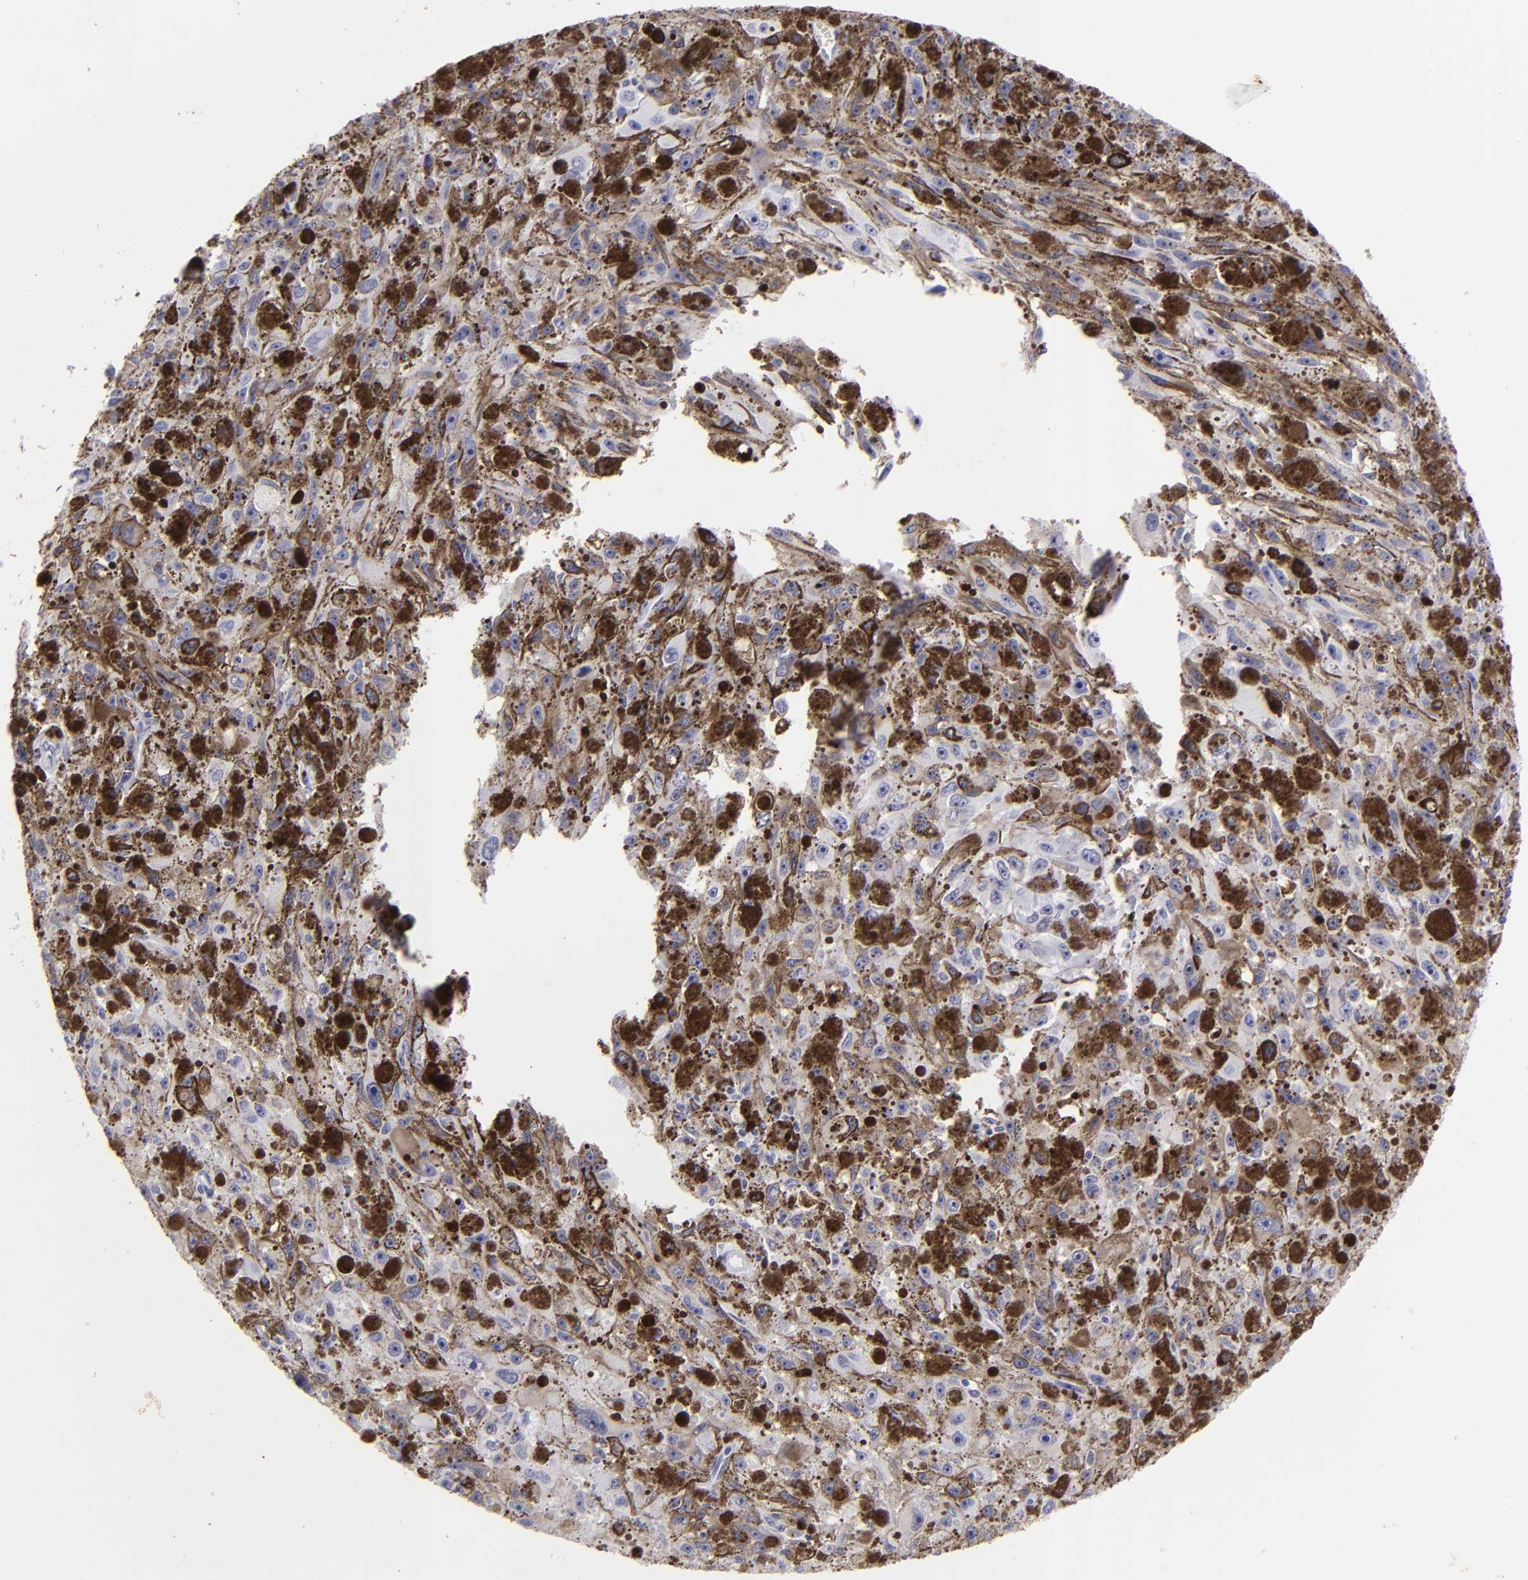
{"staining": {"intensity": "negative", "quantity": "none", "location": "none"}, "tissue": "melanoma", "cell_type": "Tumor cells", "image_type": "cancer", "snomed": [{"axis": "morphology", "description": "Malignant melanoma, NOS"}, {"axis": "topography", "description": "Skin"}], "caption": "Immunohistochemistry image of human malignant melanoma stained for a protein (brown), which demonstrates no positivity in tumor cells. Brightfield microscopy of IHC stained with DAB (3,3'-diaminobenzidine) (brown) and hematoxylin (blue), captured at high magnification.", "gene": "KRT1", "patient": {"sex": "female", "age": 104}}